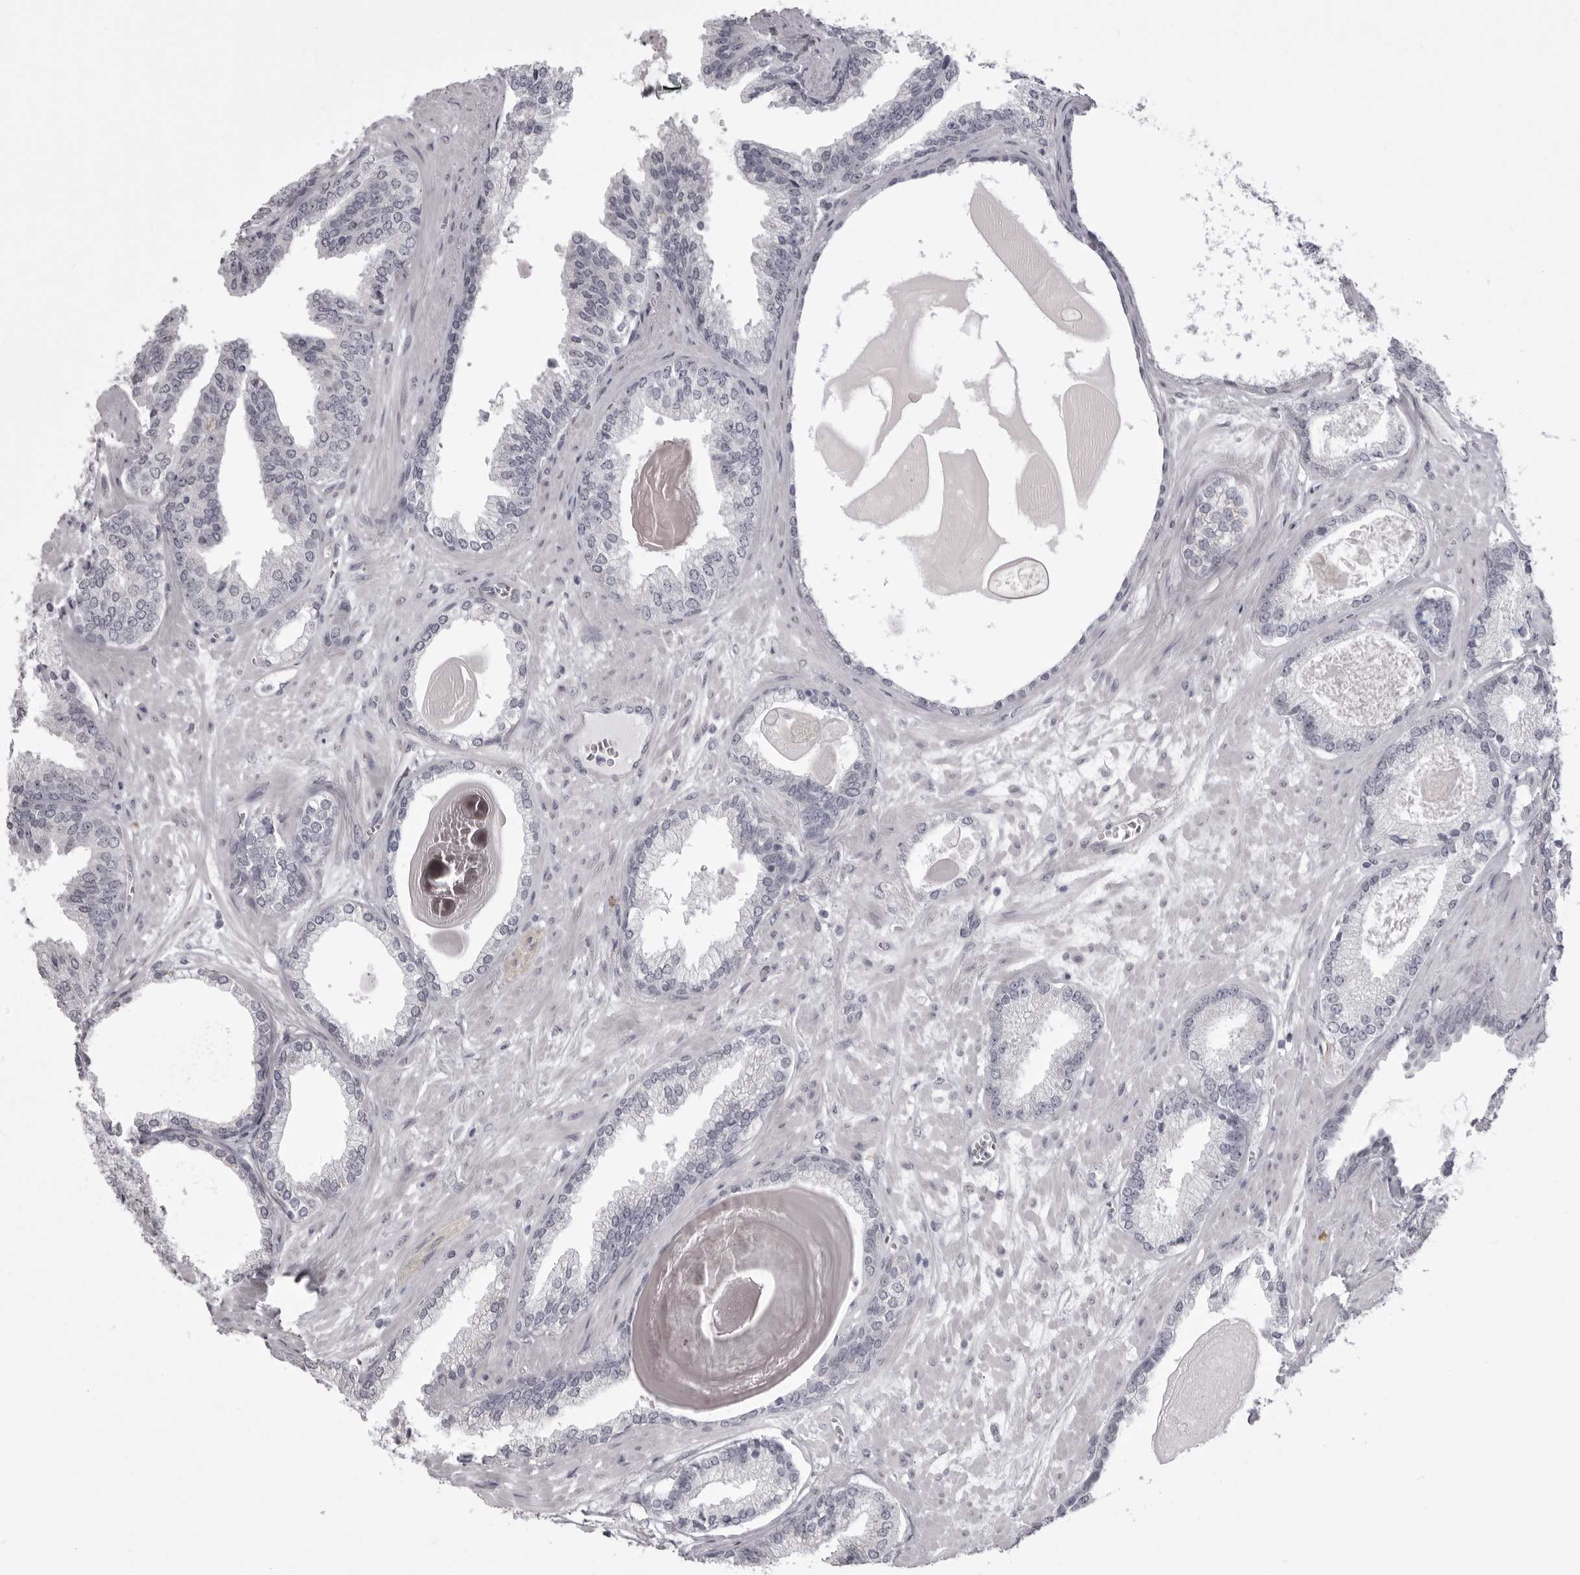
{"staining": {"intensity": "negative", "quantity": "none", "location": "none"}, "tissue": "prostate cancer", "cell_type": "Tumor cells", "image_type": "cancer", "snomed": [{"axis": "morphology", "description": "Adenocarcinoma, Low grade"}, {"axis": "topography", "description": "Prostate"}], "caption": "Image shows no significant protein positivity in tumor cells of adenocarcinoma (low-grade) (prostate).", "gene": "EPHA10", "patient": {"sex": "male", "age": 70}}